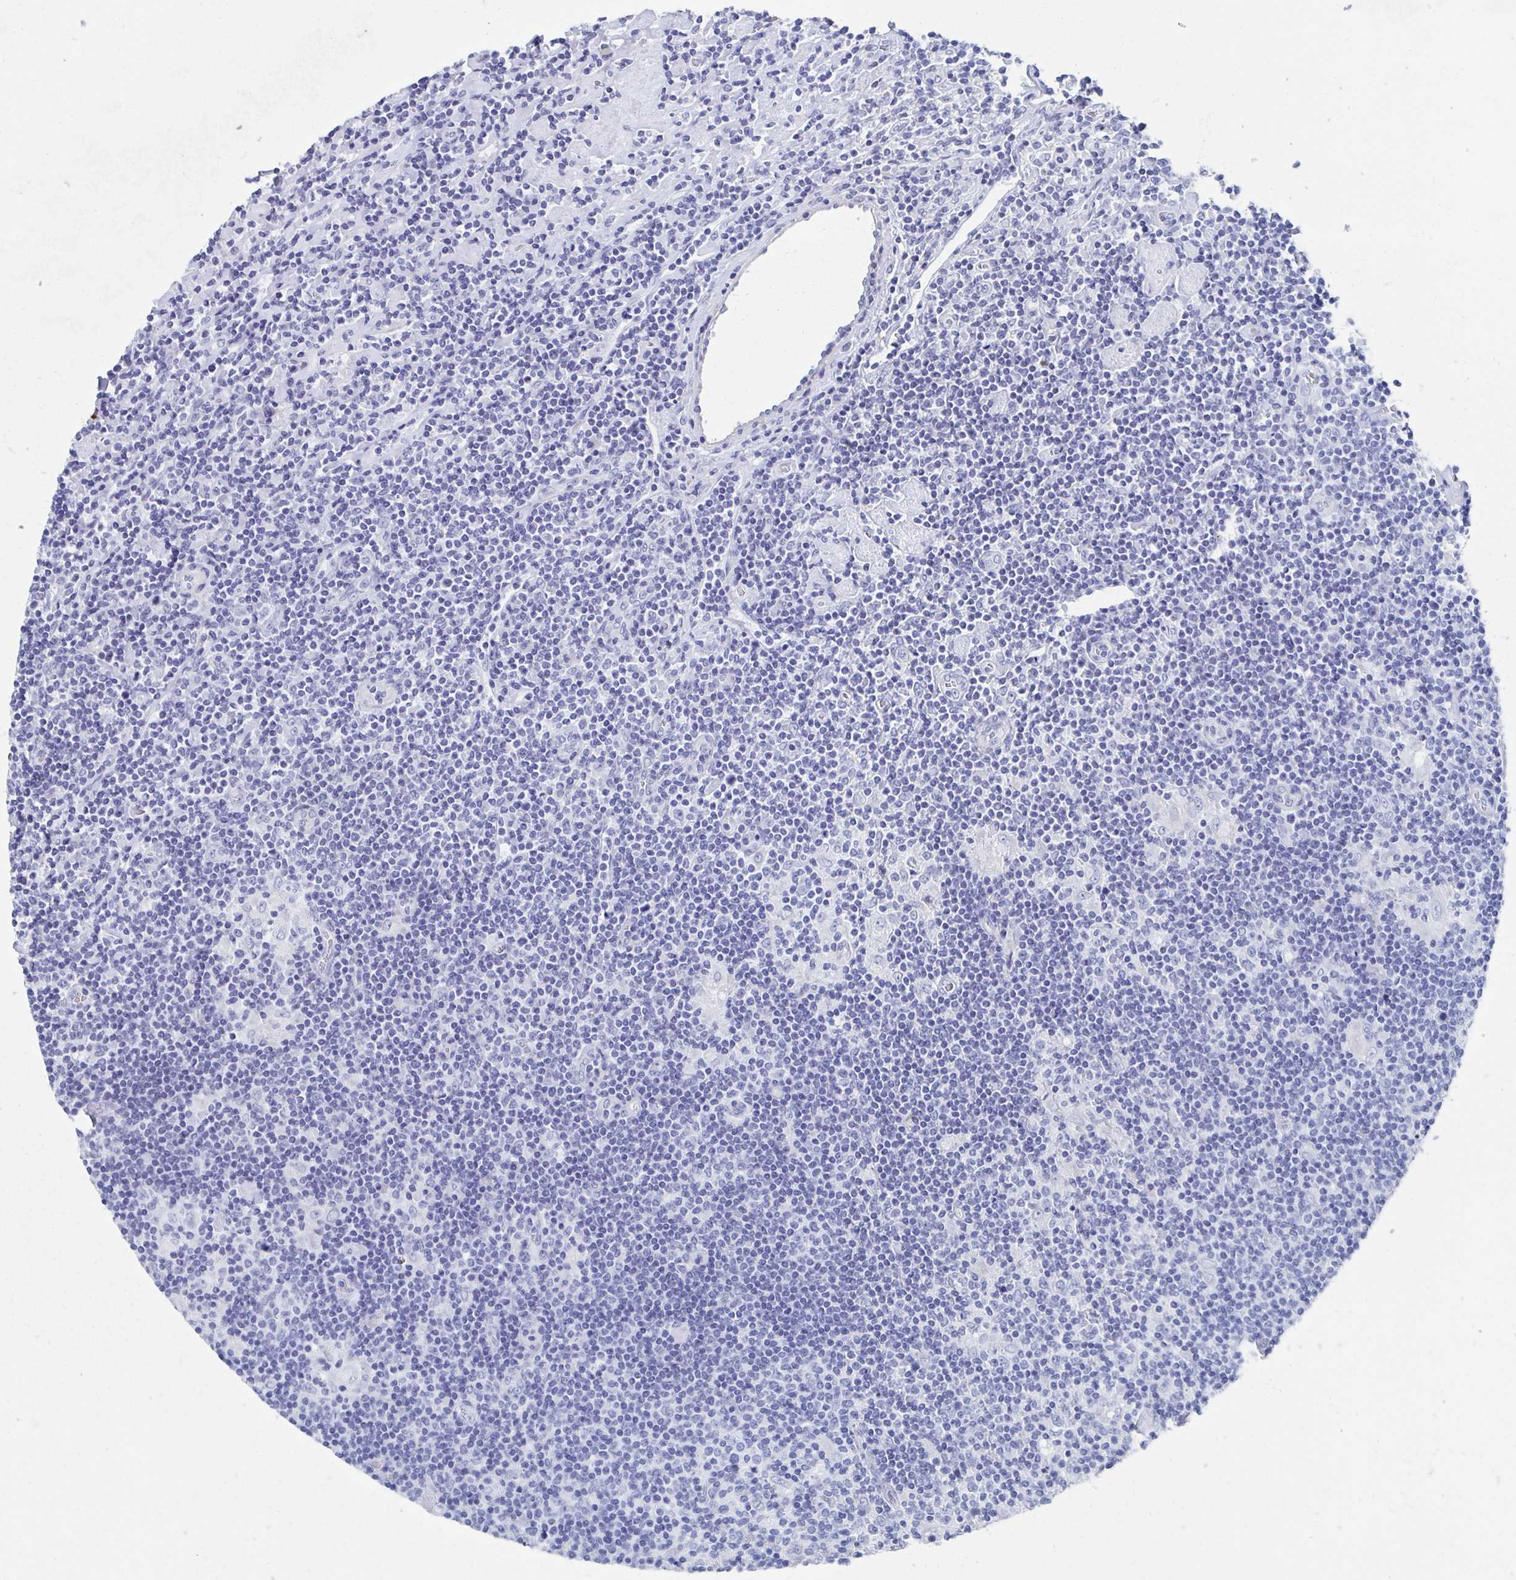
{"staining": {"intensity": "negative", "quantity": "none", "location": "none"}, "tissue": "lymphoma", "cell_type": "Tumor cells", "image_type": "cancer", "snomed": [{"axis": "morphology", "description": "Hodgkin's disease, NOS"}, {"axis": "topography", "description": "Lymph node"}], "caption": "This image is of lymphoma stained with immunohistochemistry (IHC) to label a protein in brown with the nuclei are counter-stained blue. There is no expression in tumor cells.", "gene": "SHCBP1L", "patient": {"sex": "male", "age": 40}}